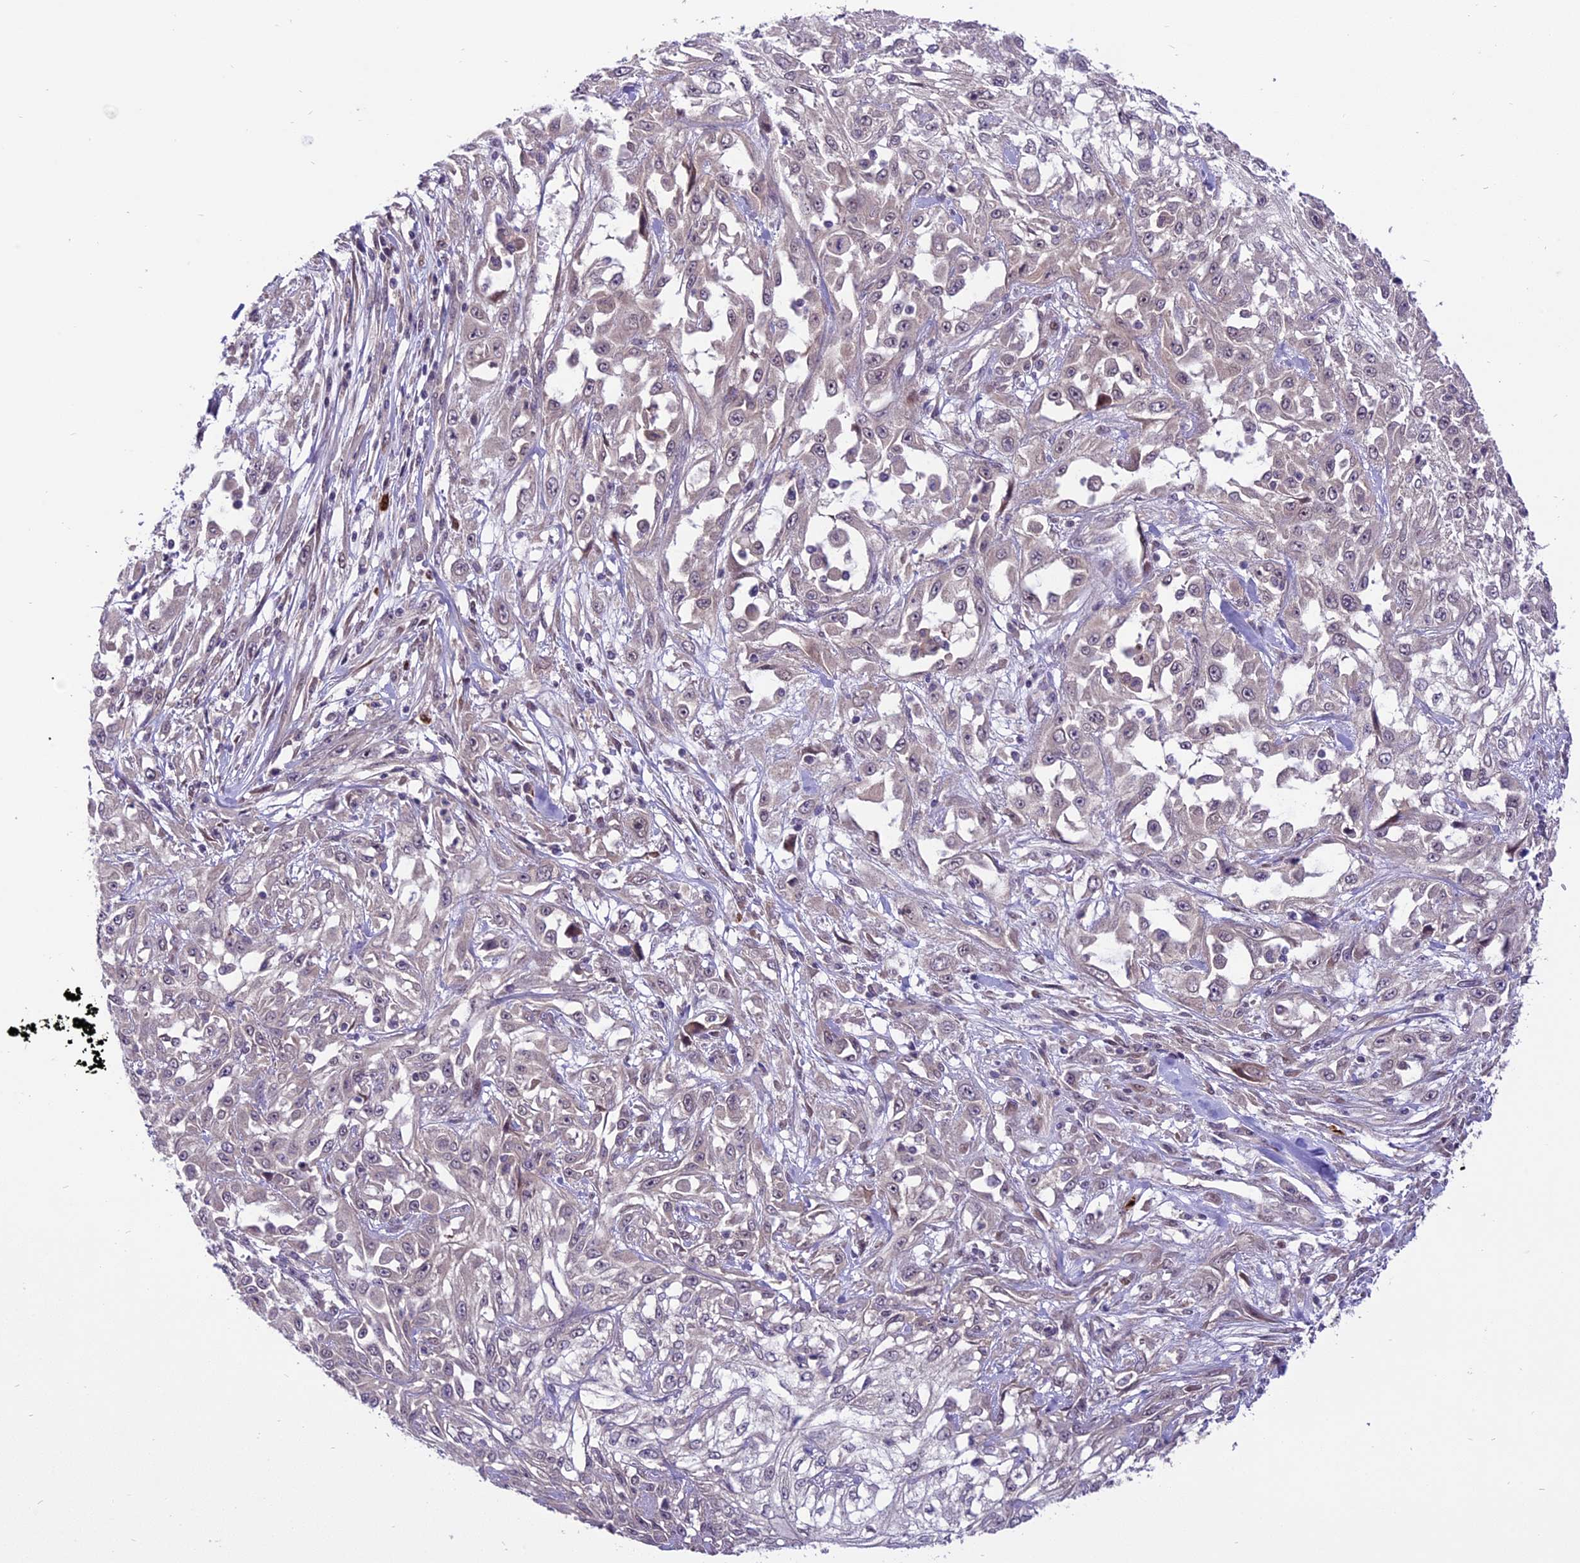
{"staining": {"intensity": "negative", "quantity": "none", "location": "none"}, "tissue": "skin cancer", "cell_type": "Tumor cells", "image_type": "cancer", "snomed": [{"axis": "morphology", "description": "Squamous cell carcinoma, NOS"}, {"axis": "morphology", "description": "Squamous cell carcinoma, metastatic, NOS"}, {"axis": "topography", "description": "Skin"}, {"axis": "topography", "description": "Lymph node"}], "caption": "Tumor cells are negative for protein expression in human metastatic squamous cell carcinoma (skin).", "gene": "SPRED1", "patient": {"sex": "male", "age": 75}}